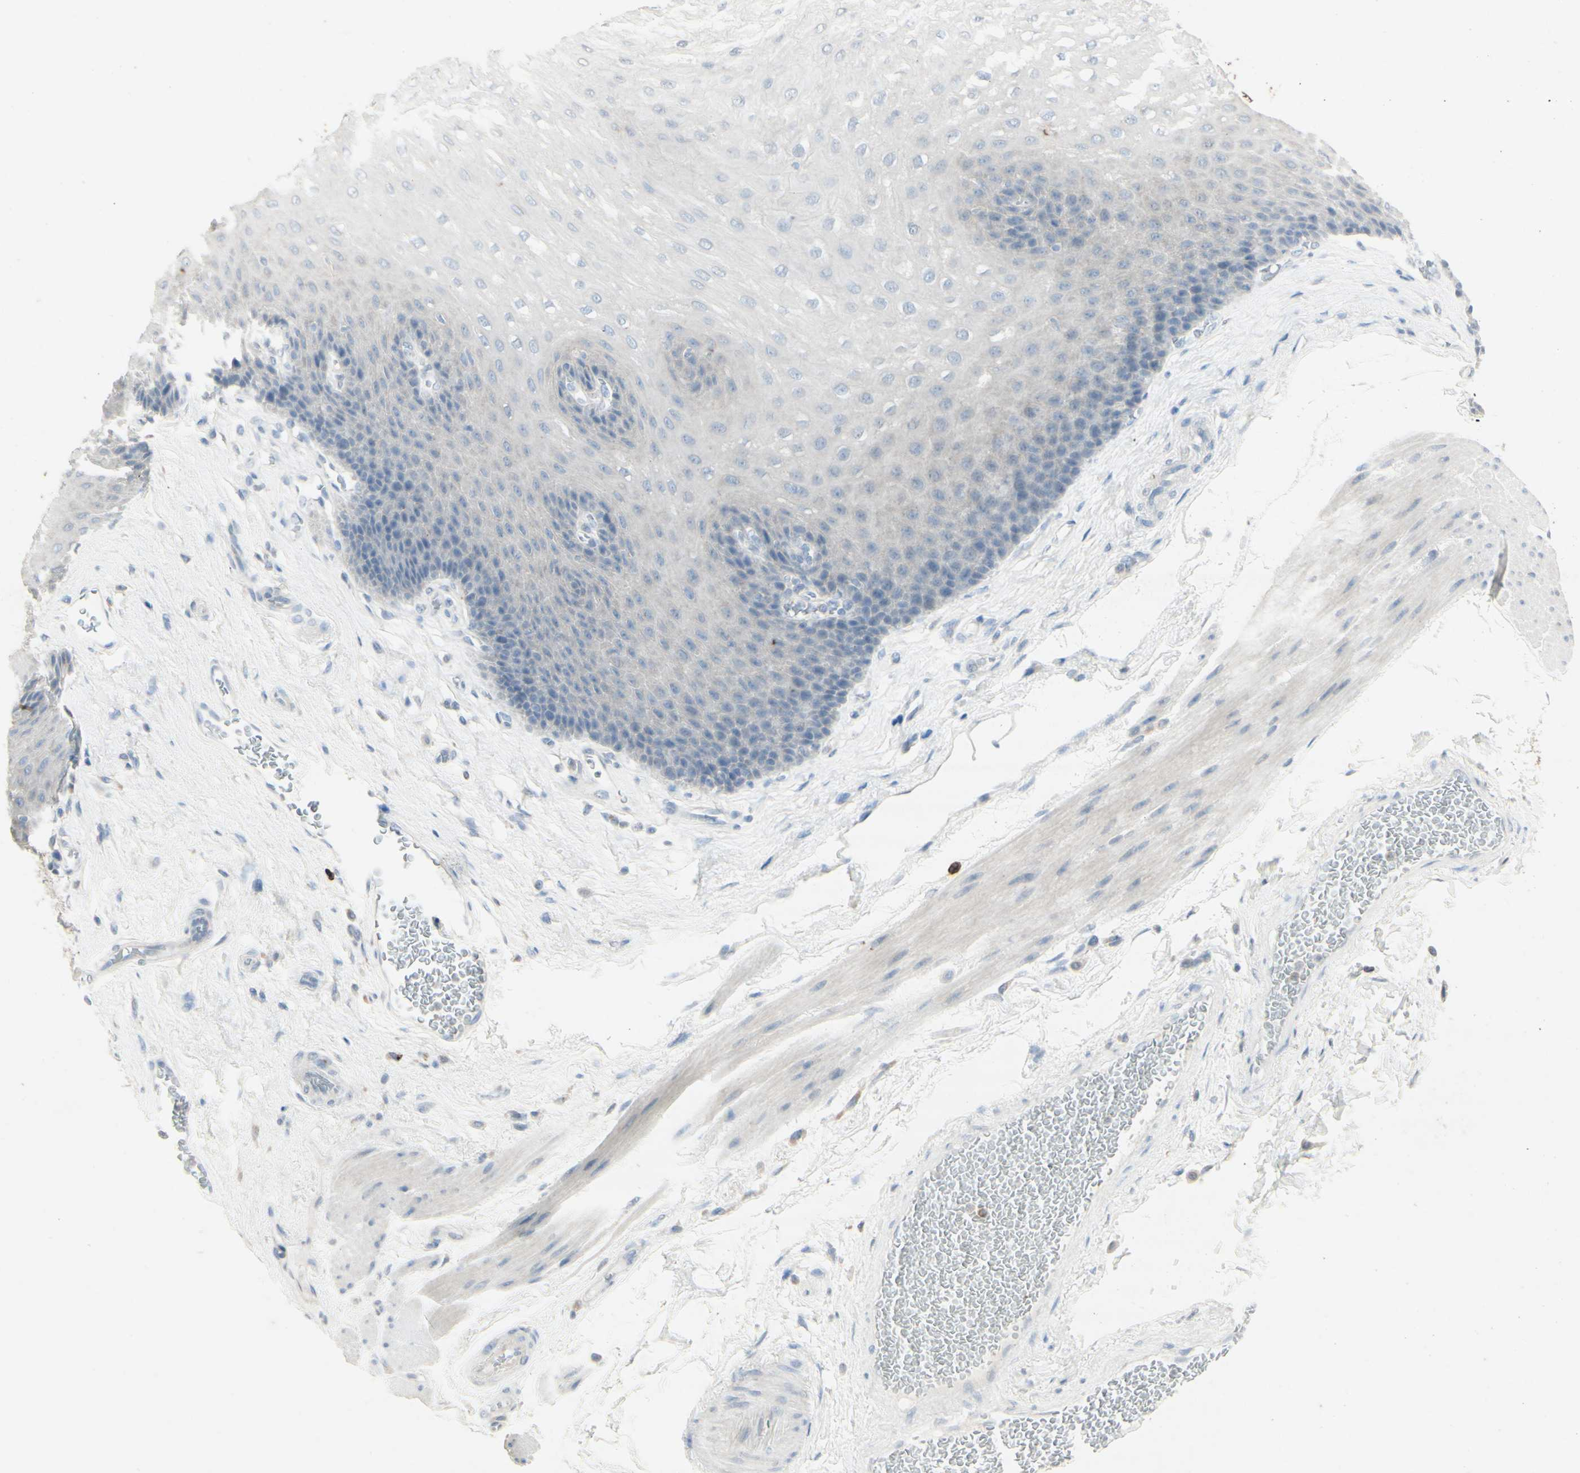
{"staining": {"intensity": "negative", "quantity": "none", "location": "none"}, "tissue": "esophagus", "cell_type": "Squamous epithelial cells", "image_type": "normal", "snomed": [{"axis": "morphology", "description": "Normal tissue, NOS"}, {"axis": "topography", "description": "Esophagus"}], "caption": "This is an immunohistochemistry (IHC) image of benign esophagus. There is no positivity in squamous epithelial cells.", "gene": "ATP6V1B1", "patient": {"sex": "female", "age": 72}}